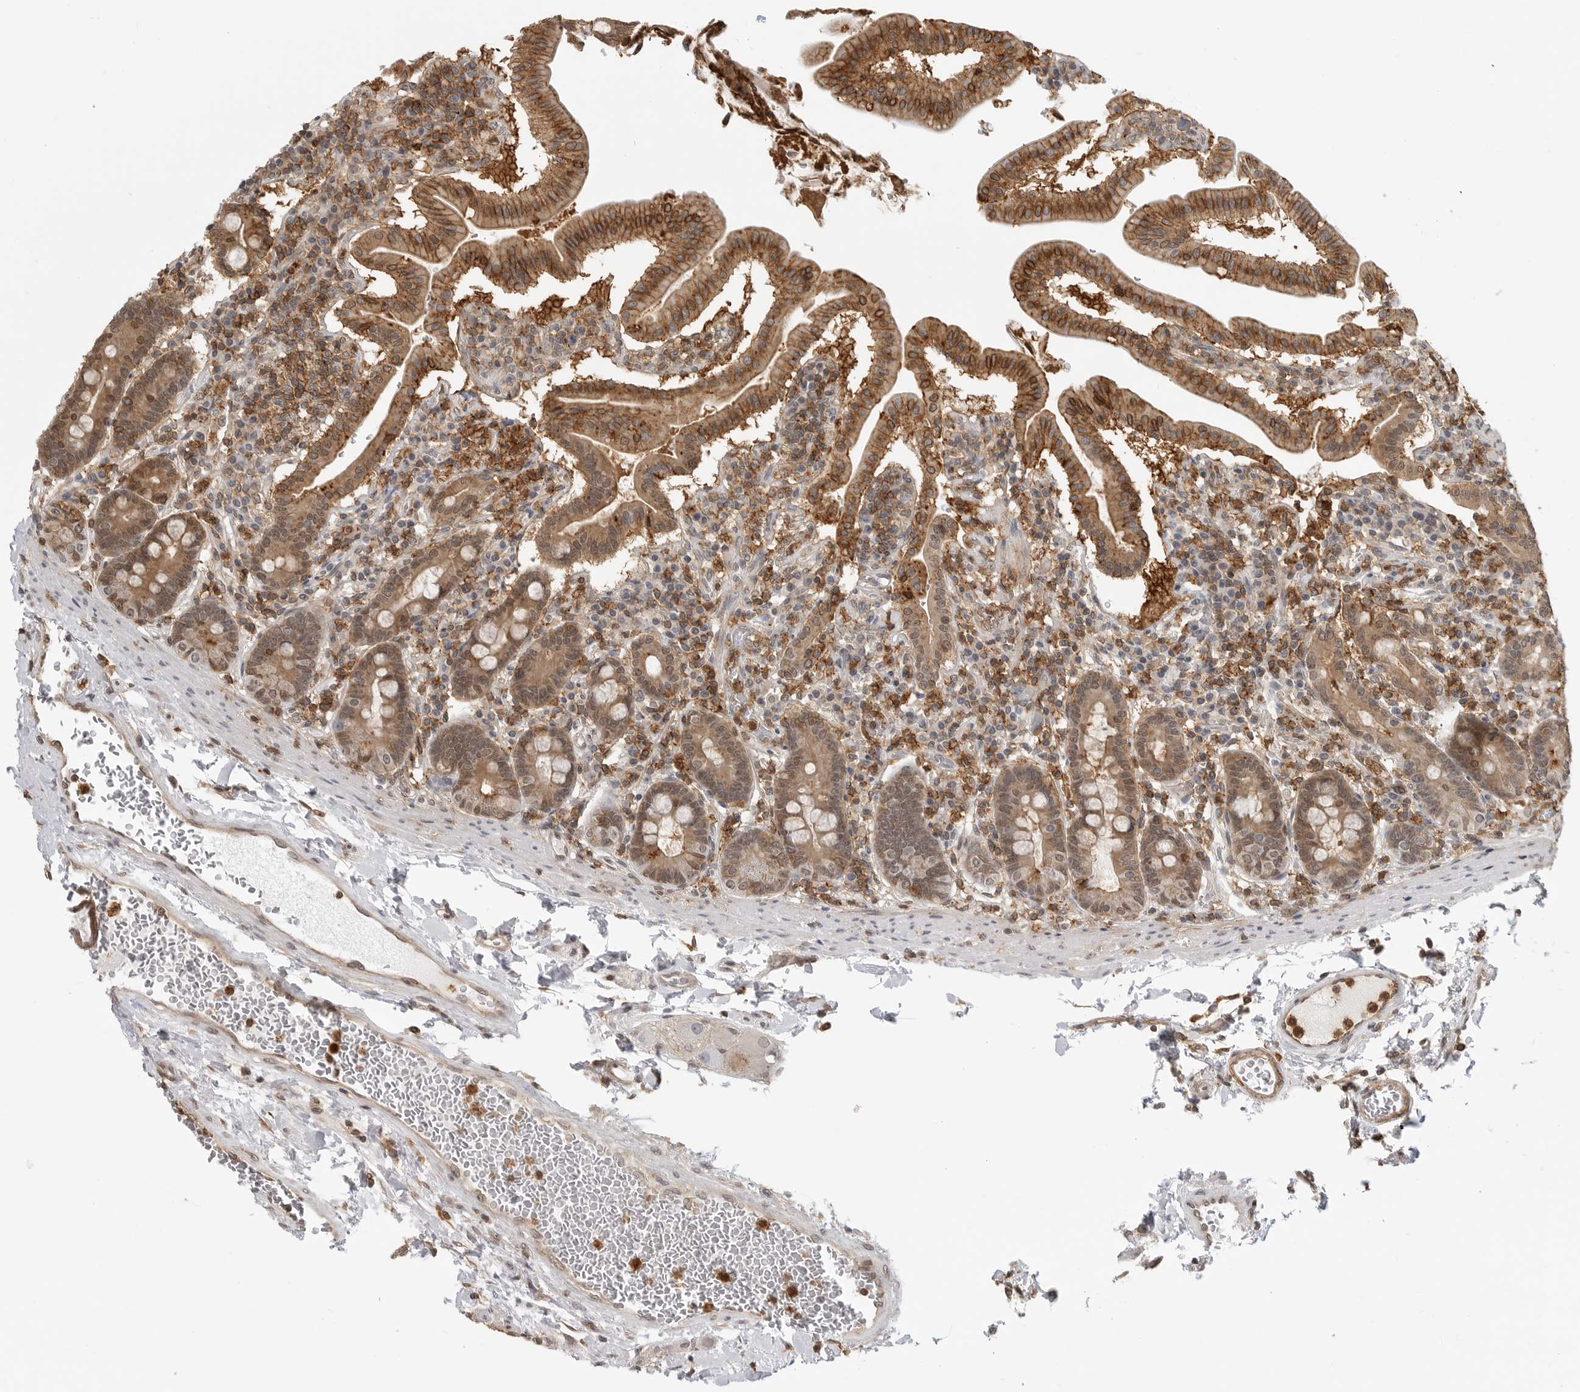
{"staining": {"intensity": "moderate", "quantity": ">75%", "location": "cytoplasmic/membranous,nuclear"}, "tissue": "duodenum", "cell_type": "Glandular cells", "image_type": "normal", "snomed": [{"axis": "morphology", "description": "Normal tissue, NOS"}, {"axis": "morphology", "description": "Adenocarcinoma, NOS"}, {"axis": "topography", "description": "Pancreas"}, {"axis": "topography", "description": "Duodenum"}], "caption": "Normal duodenum shows moderate cytoplasmic/membranous,nuclear staining in approximately >75% of glandular cells, visualized by immunohistochemistry. The protein of interest is shown in brown color, while the nuclei are stained blue.", "gene": "ANXA11", "patient": {"sex": "male", "age": 50}}